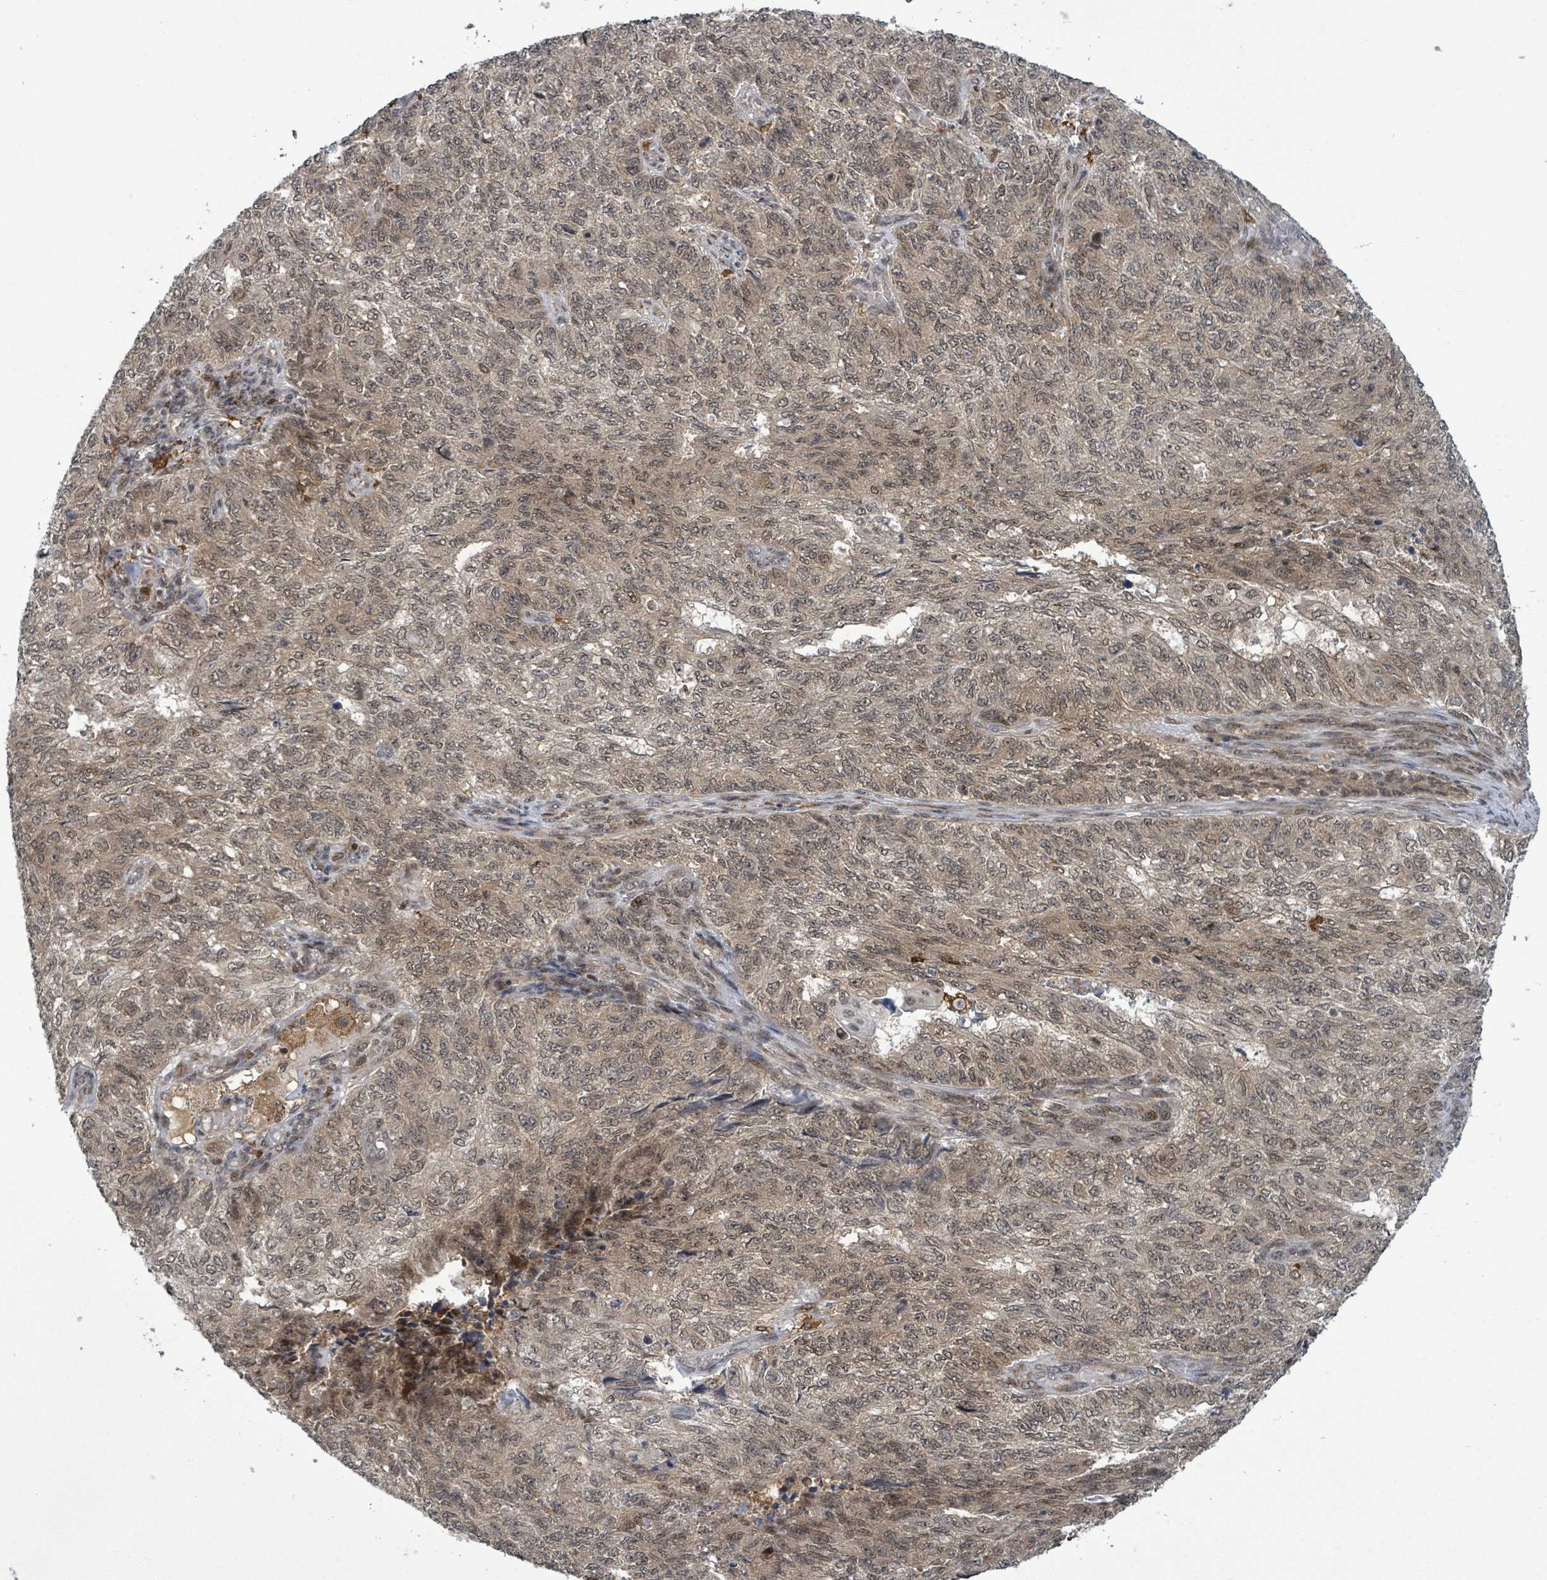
{"staining": {"intensity": "weak", "quantity": ">75%", "location": "cytoplasmic/membranous,nuclear"}, "tissue": "endometrial cancer", "cell_type": "Tumor cells", "image_type": "cancer", "snomed": [{"axis": "morphology", "description": "Adenocarcinoma, NOS"}, {"axis": "topography", "description": "Endometrium"}], "caption": "Immunohistochemical staining of endometrial cancer exhibits low levels of weak cytoplasmic/membranous and nuclear expression in about >75% of tumor cells.", "gene": "FBXO6", "patient": {"sex": "female", "age": 32}}